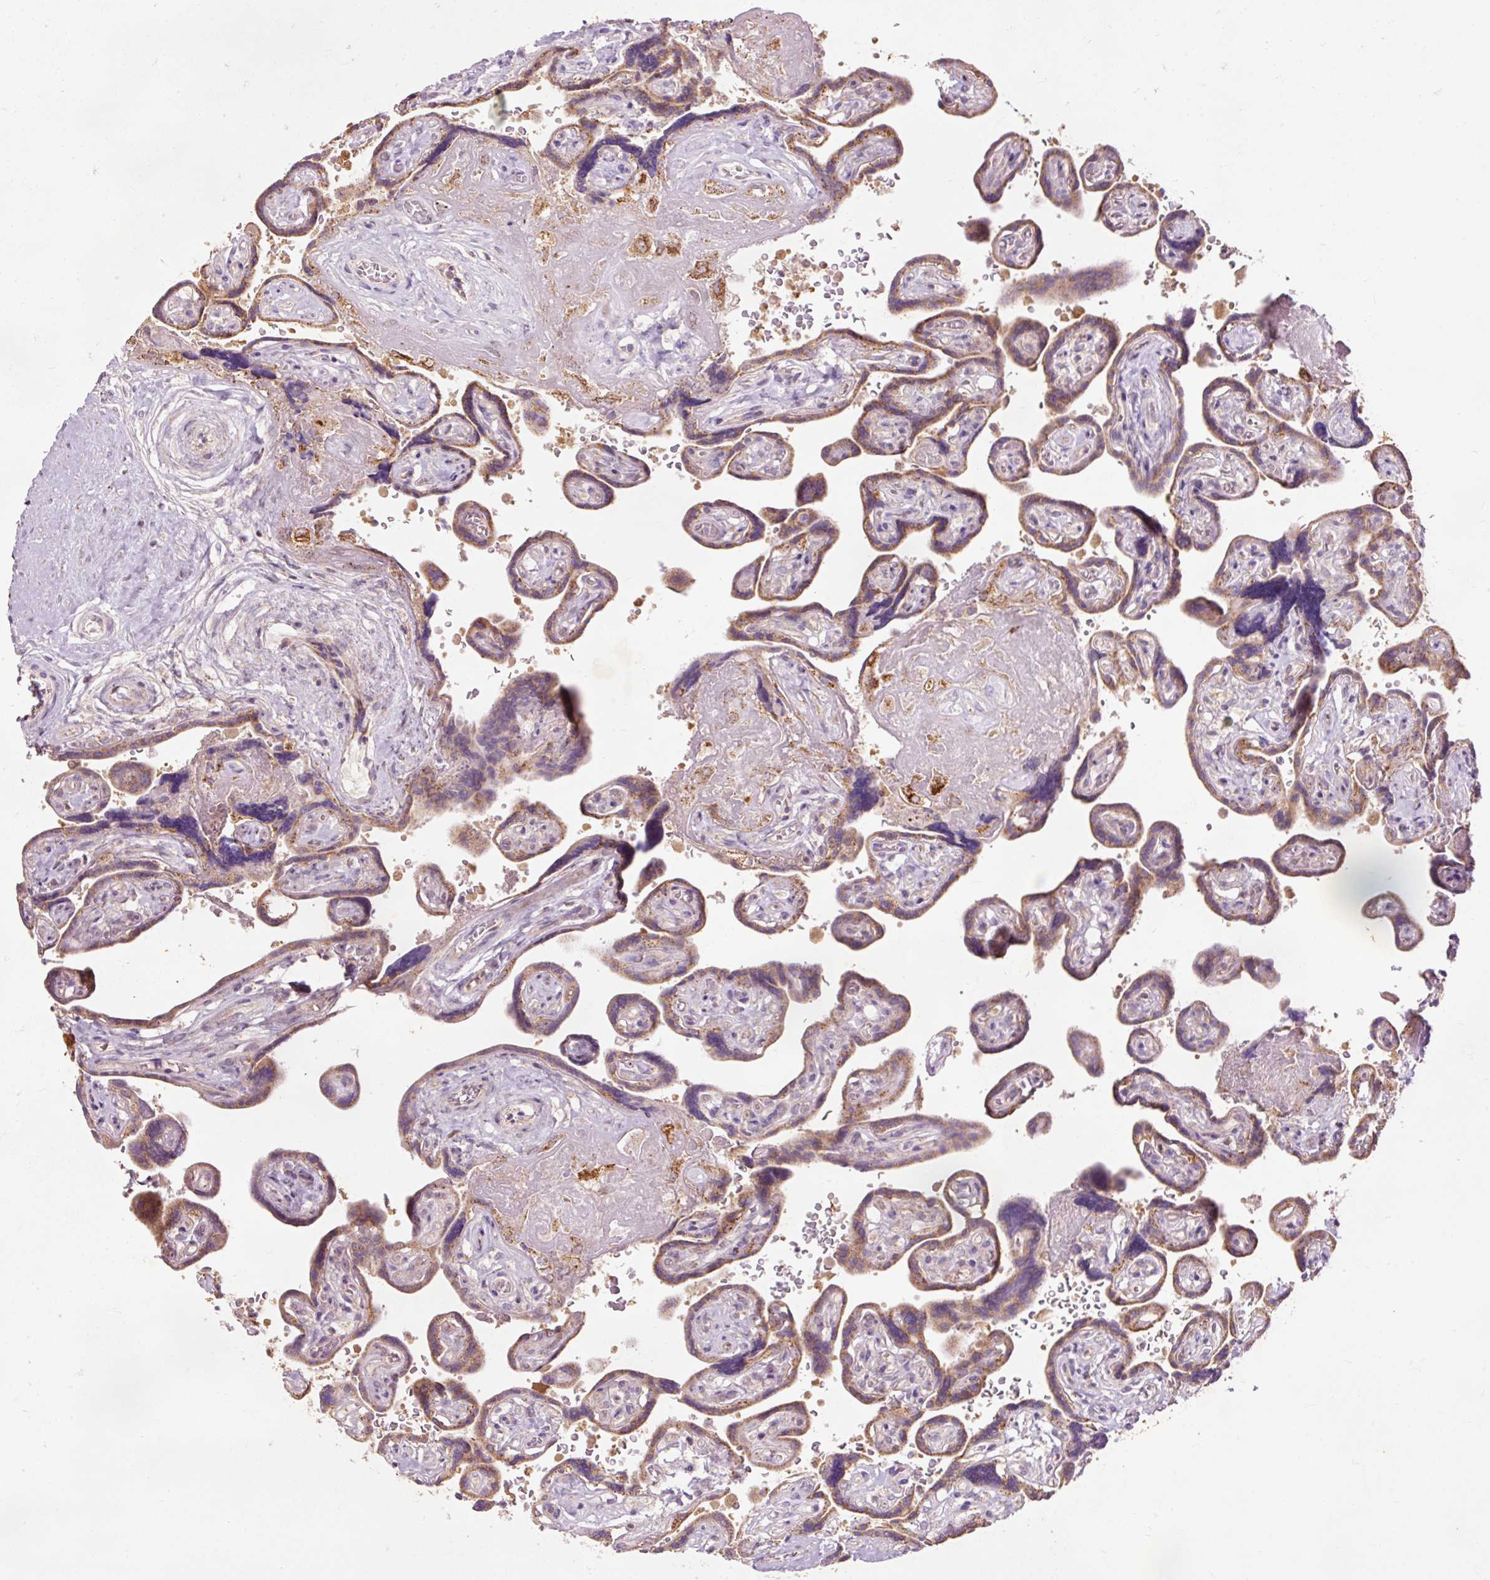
{"staining": {"intensity": "moderate", "quantity": ">75%", "location": "cytoplasmic/membranous"}, "tissue": "placenta", "cell_type": "Trophoblastic cells", "image_type": "normal", "snomed": [{"axis": "morphology", "description": "Normal tissue, NOS"}, {"axis": "topography", "description": "Placenta"}], "caption": "DAB immunohistochemical staining of benign placenta demonstrates moderate cytoplasmic/membranous protein positivity in about >75% of trophoblastic cells. (Stains: DAB (3,3'-diaminobenzidine) in brown, nuclei in blue, Microscopy: brightfield microscopy at high magnification).", "gene": "PRDX5", "patient": {"sex": "female", "age": 32}}